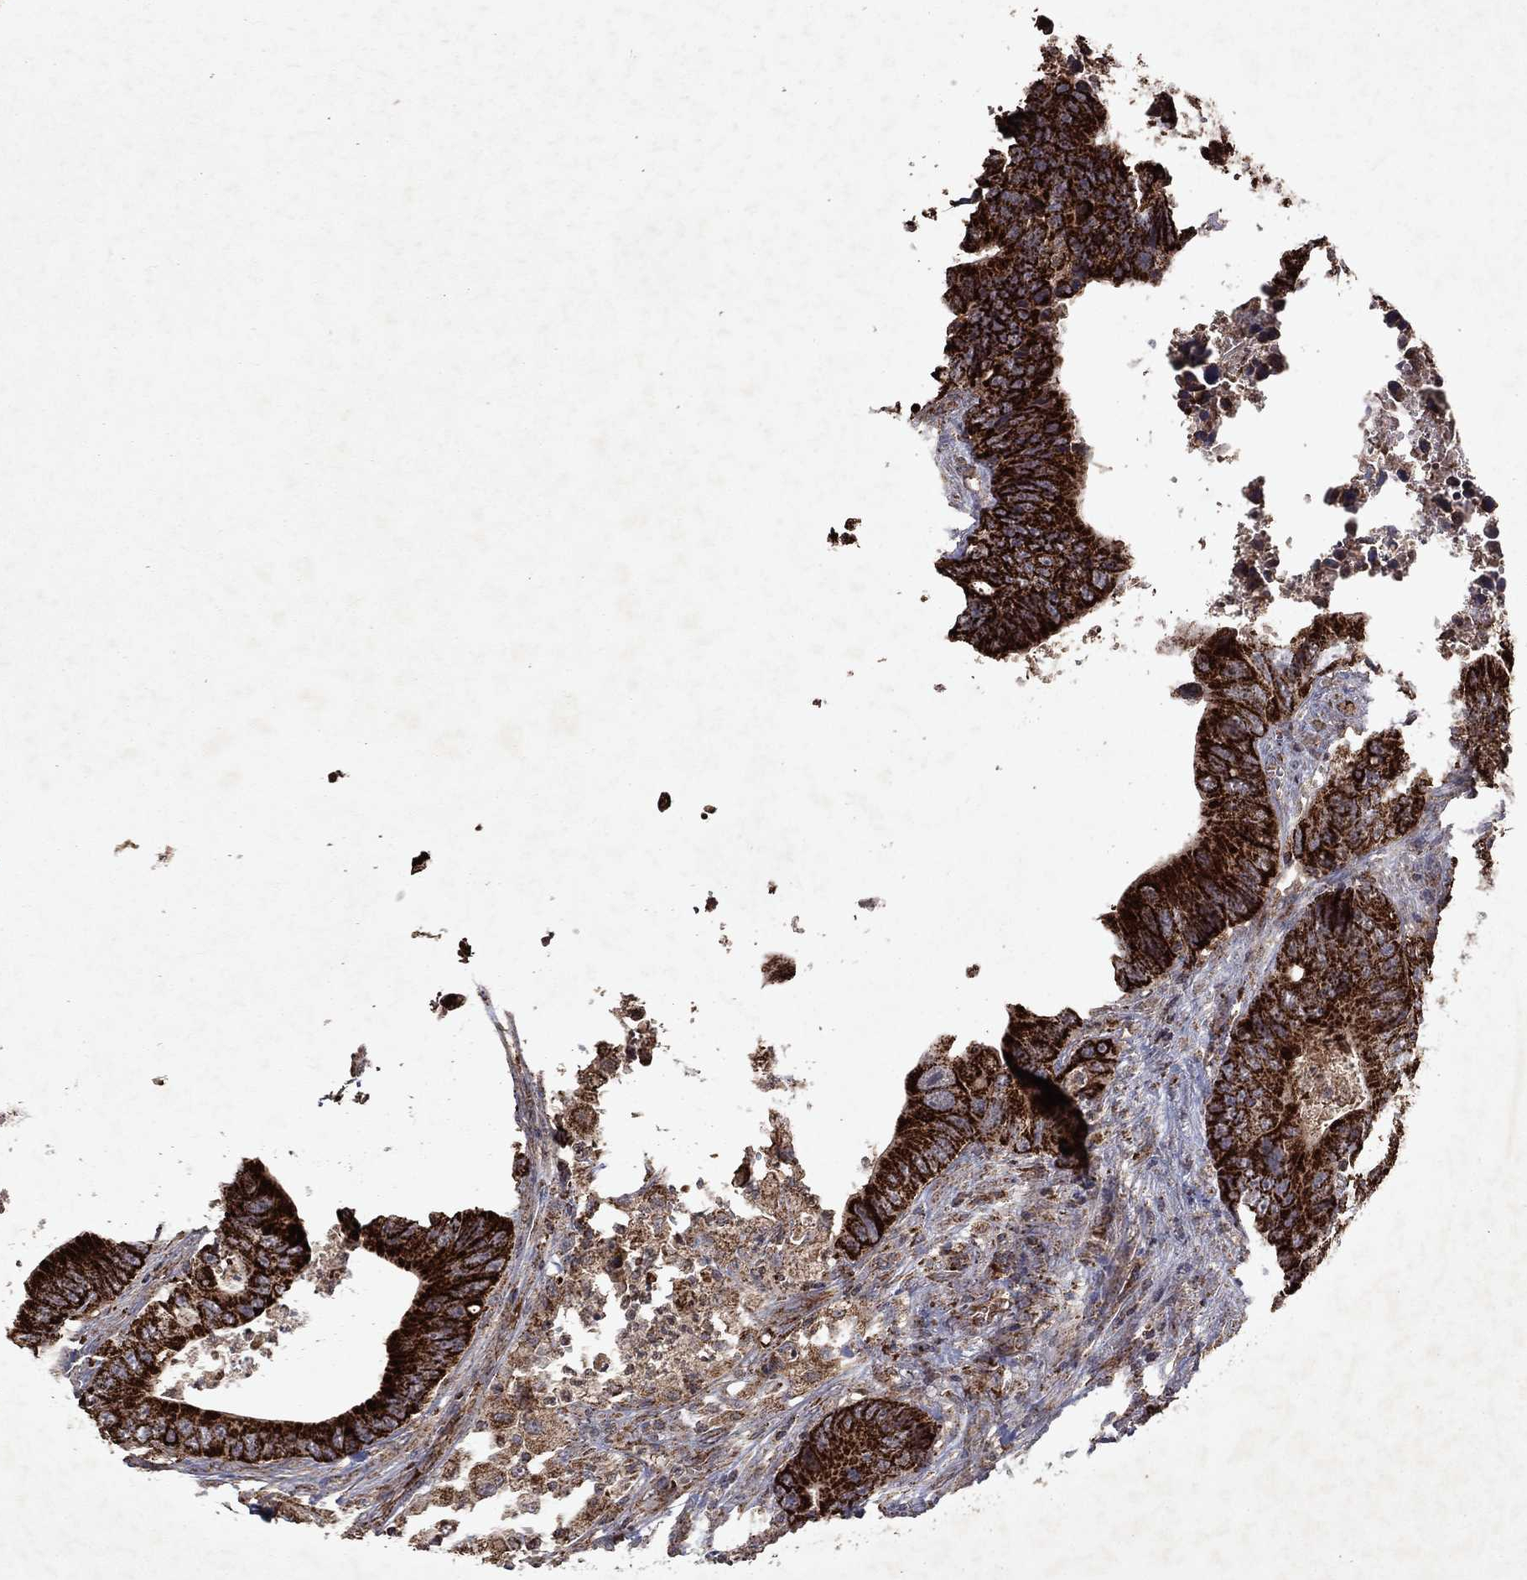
{"staining": {"intensity": "strong", "quantity": ">75%", "location": "cytoplasmic/membranous"}, "tissue": "colorectal cancer", "cell_type": "Tumor cells", "image_type": "cancer", "snomed": [{"axis": "morphology", "description": "Adenocarcinoma, NOS"}, {"axis": "topography", "description": "Colon"}], "caption": "Protein expression by immunohistochemistry (IHC) exhibits strong cytoplasmic/membranous expression in approximately >75% of tumor cells in colorectal cancer. (IHC, brightfield microscopy, high magnification).", "gene": "PYROXD2", "patient": {"sex": "female", "age": 90}}